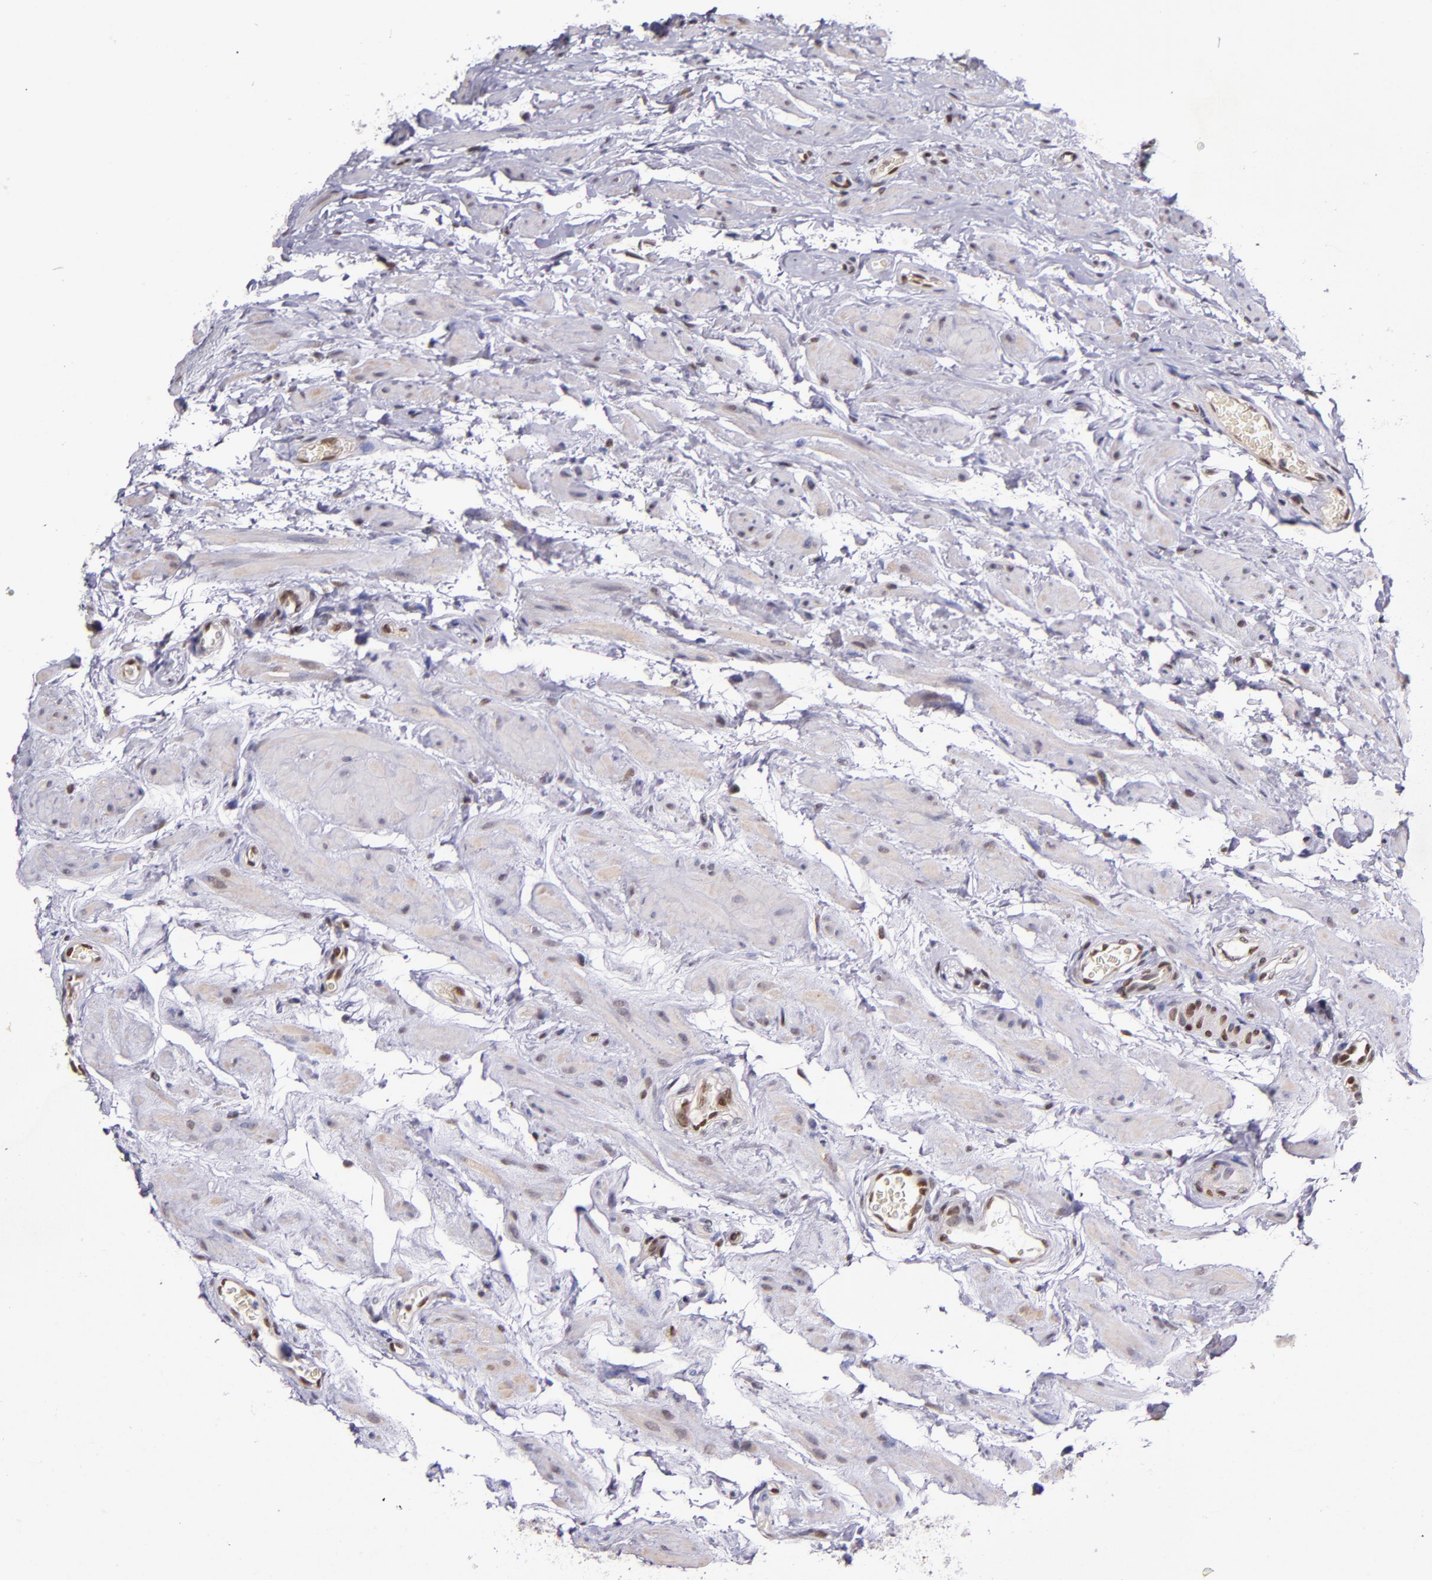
{"staining": {"intensity": "strong", "quantity": ">75%", "location": "nuclear"}, "tissue": "epididymis", "cell_type": "Glandular cells", "image_type": "normal", "snomed": [{"axis": "morphology", "description": "Normal tissue, NOS"}, {"axis": "topography", "description": "Testis"}, {"axis": "topography", "description": "Epididymis"}], "caption": "Glandular cells demonstrate high levels of strong nuclear positivity in approximately >75% of cells in benign epididymis. The staining was performed using DAB to visualize the protein expression in brown, while the nuclei were stained in blue with hematoxylin (Magnification: 20x).", "gene": "MGMT", "patient": {"sex": "male", "age": 36}}